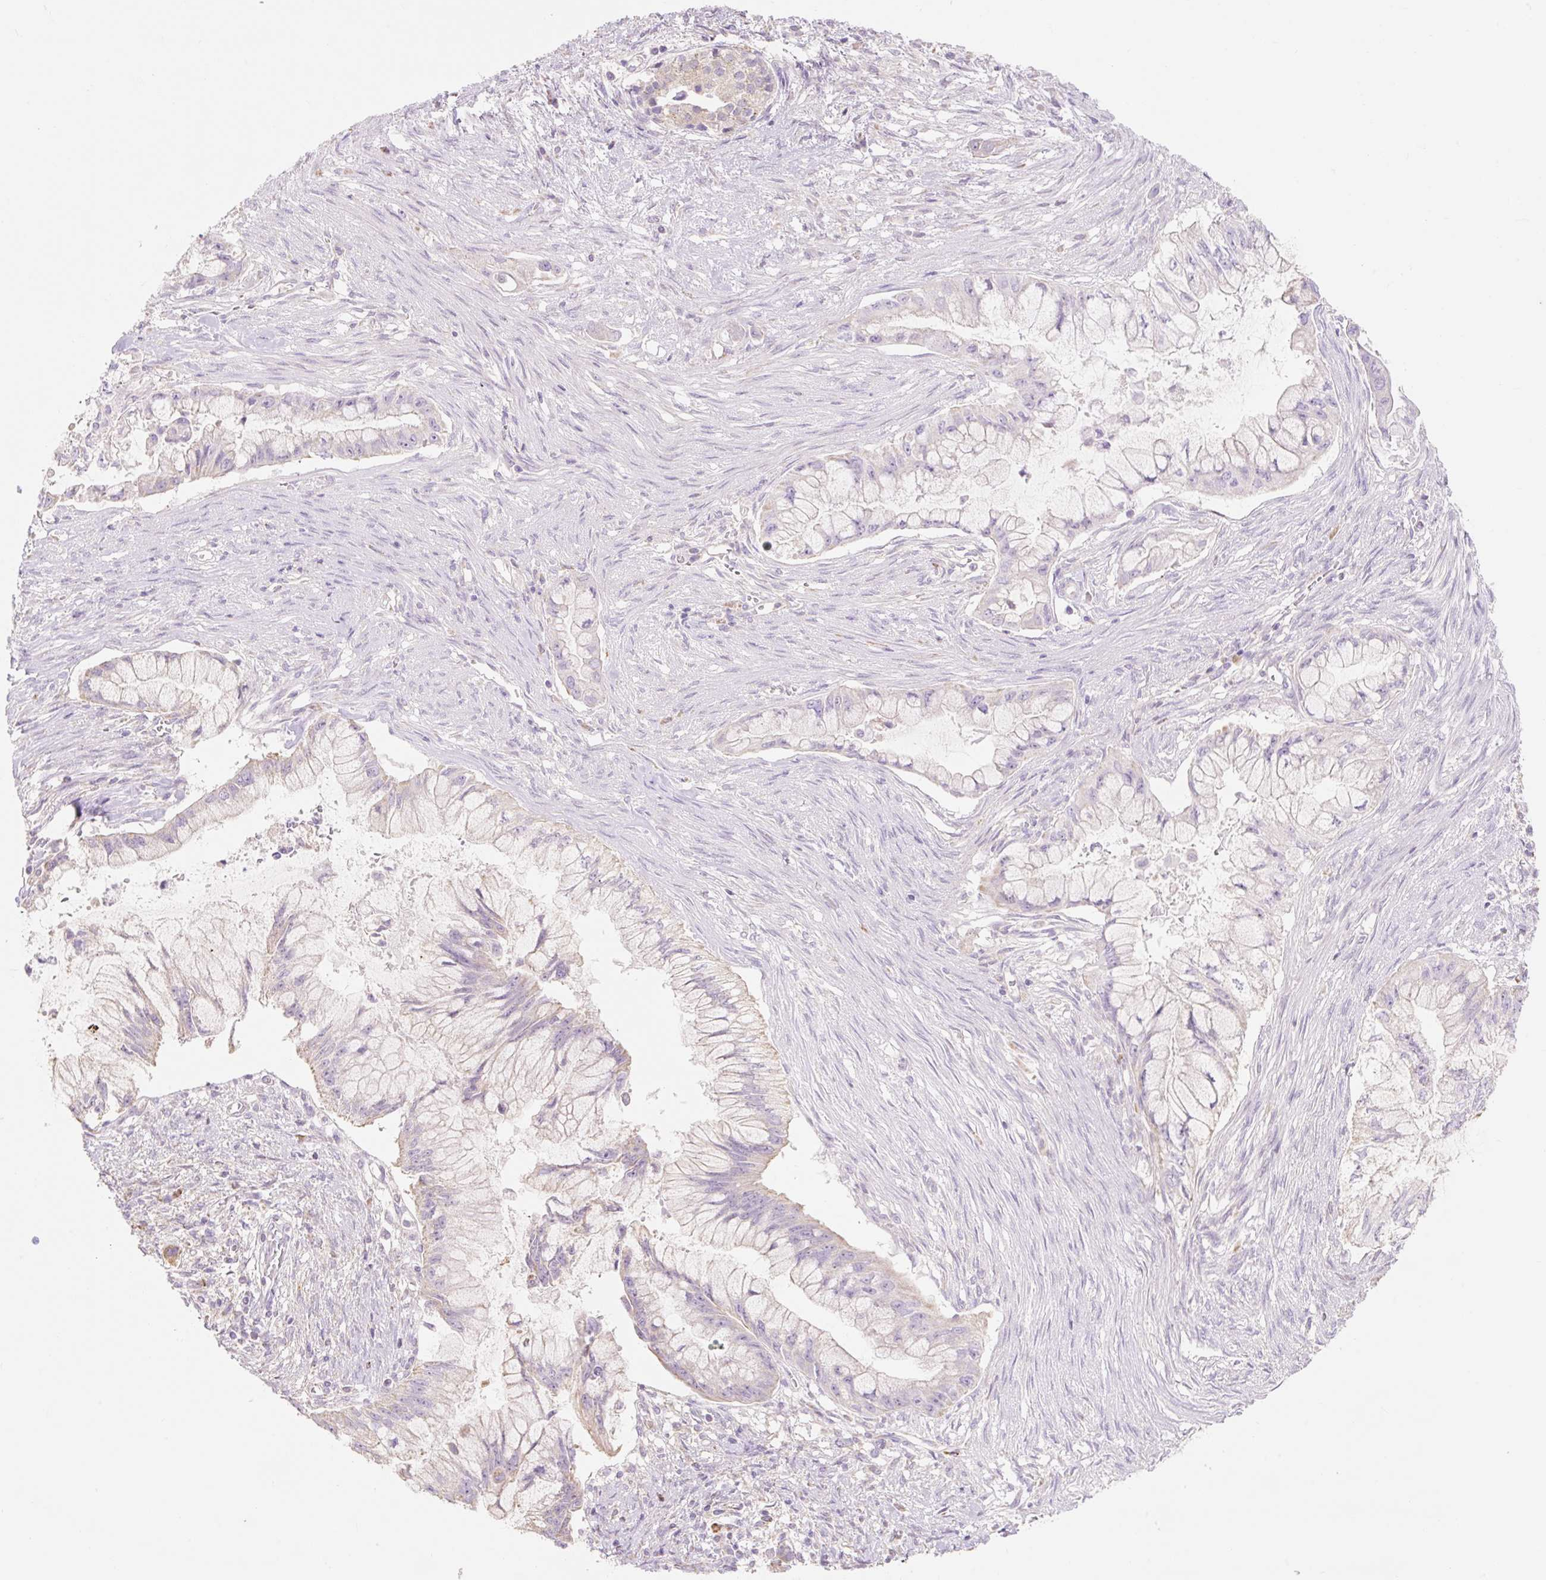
{"staining": {"intensity": "negative", "quantity": "none", "location": "none"}, "tissue": "pancreatic cancer", "cell_type": "Tumor cells", "image_type": "cancer", "snomed": [{"axis": "morphology", "description": "Adenocarcinoma, NOS"}, {"axis": "topography", "description": "Pancreas"}], "caption": "The photomicrograph exhibits no staining of tumor cells in pancreatic cancer (adenocarcinoma).", "gene": "DHX35", "patient": {"sex": "male", "age": 48}}